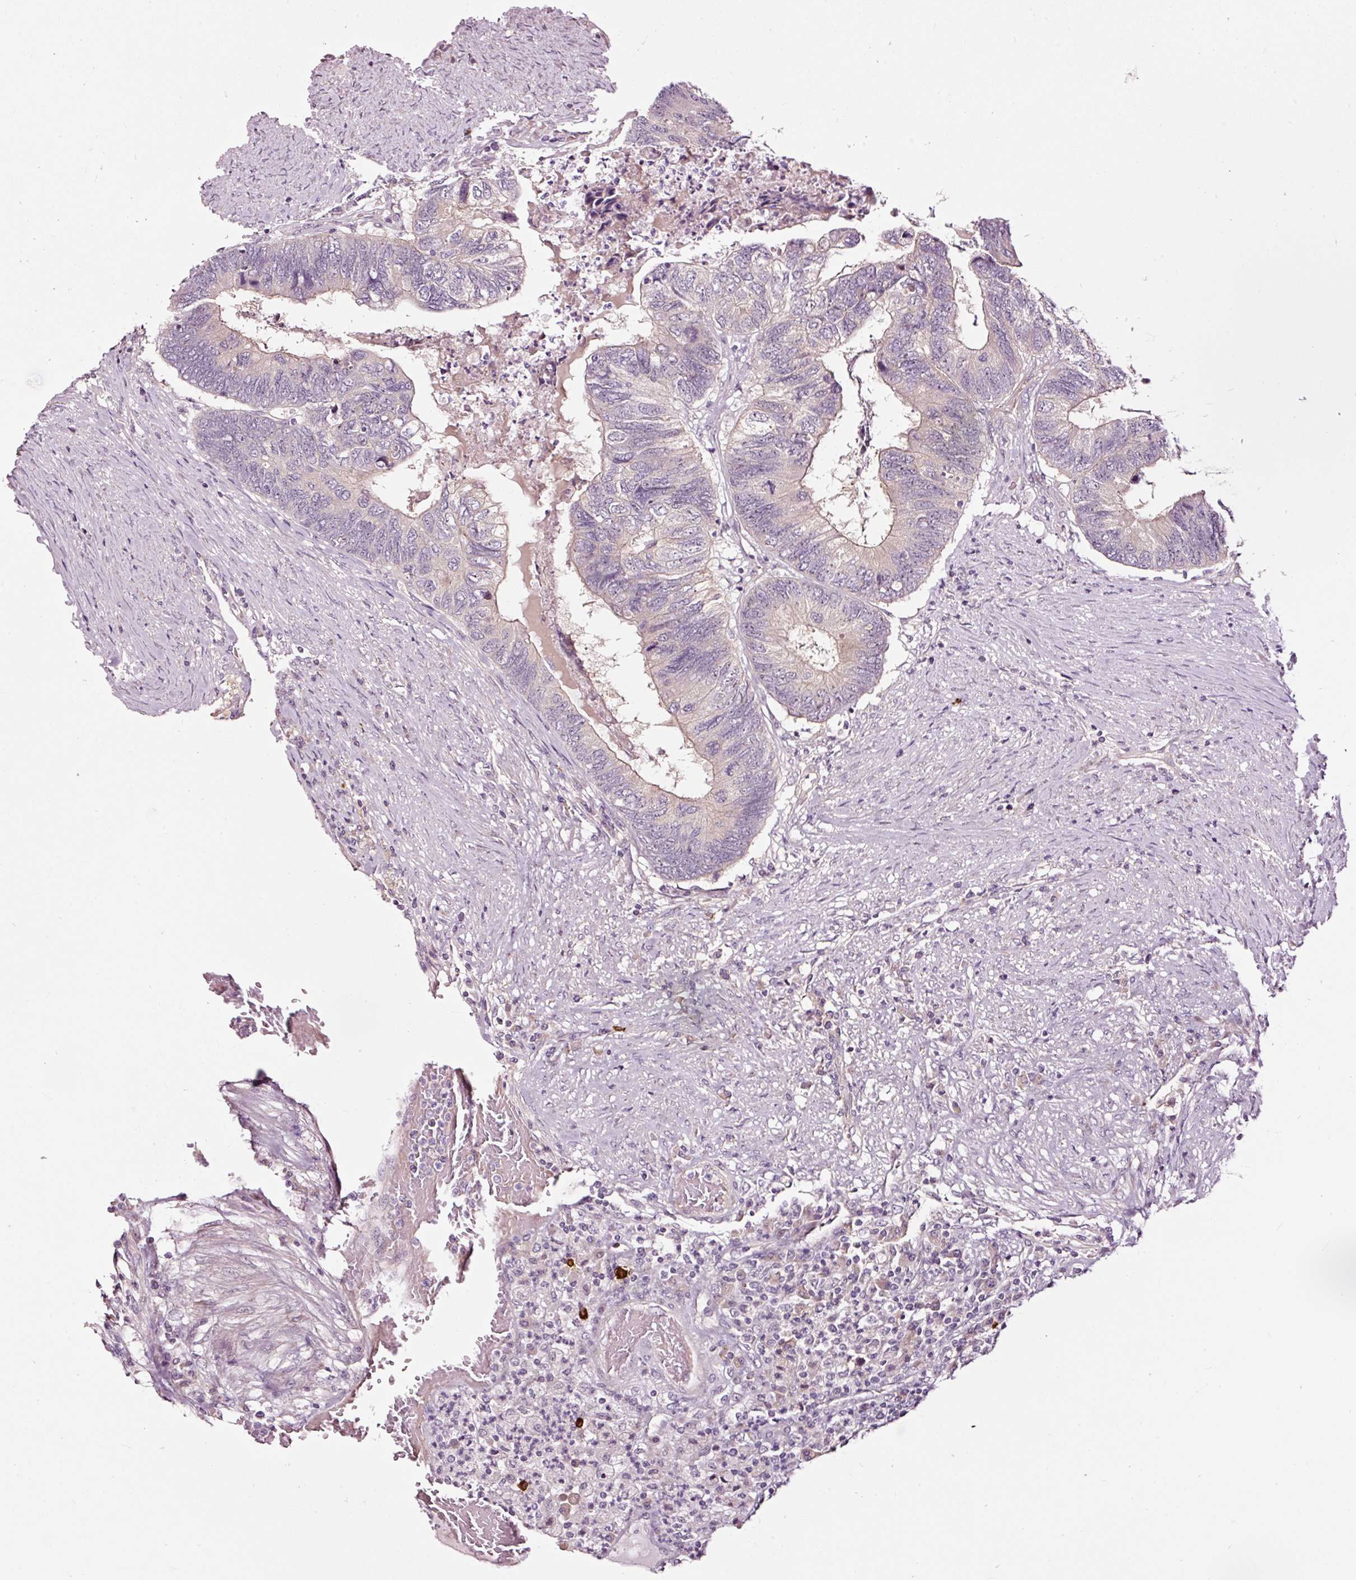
{"staining": {"intensity": "weak", "quantity": "<25%", "location": "cytoplasmic/membranous"}, "tissue": "colorectal cancer", "cell_type": "Tumor cells", "image_type": "cancer", "snomed": [{"axis": "morphology", "description": "Adenocarcinoma, NOS"}, {"axis": "topography", "description": "Colon"}], "caption": "IHC image of neoplastic tissue: colorectal adenocarcinoma stained with DAB exhibits no significant protein expression in tumor cells.", "gene": "UTP14A", "patient": {"sex": "female", "age": 67}}